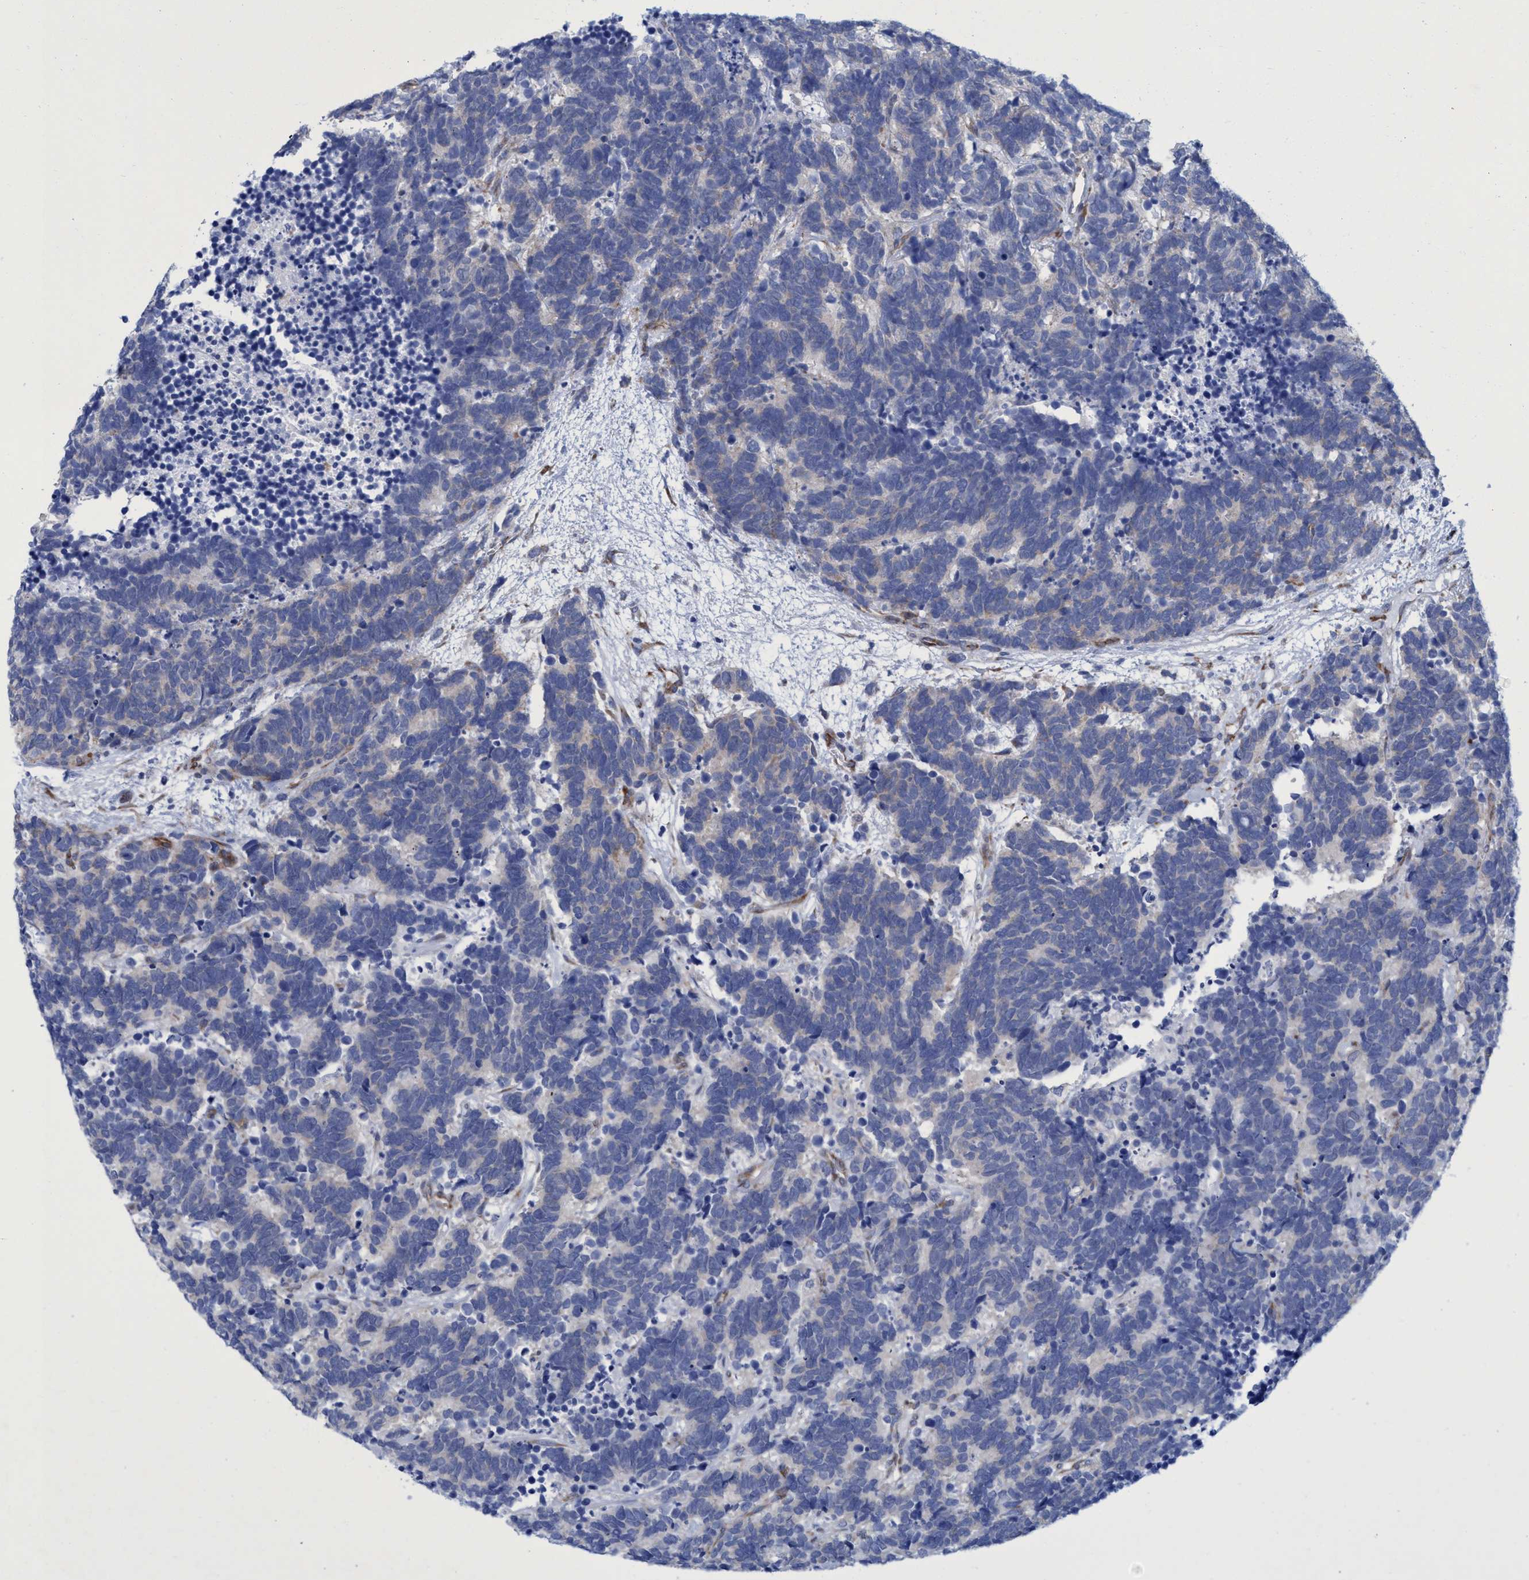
{"staining": {"intensity": "negative", "quantity": "none", "location": "none"}, "tissue": "carcinoid", "cell_type": "Tumor cells", "image_type": "cancer", "snomed": [{"axis": "morphology", "description": "Carcinoma, NOS"}, {"axis": "morphology", "description": "Carcinoid, malignant, NOS"}, {"axis": "topography", "description": "Urinary bladder"}], "caption": "A micrograph of human carcinoid is negative for staining in tumor cells.", "gene": "R3HCC1", "patient": {"sex": "male", "age": 57}}